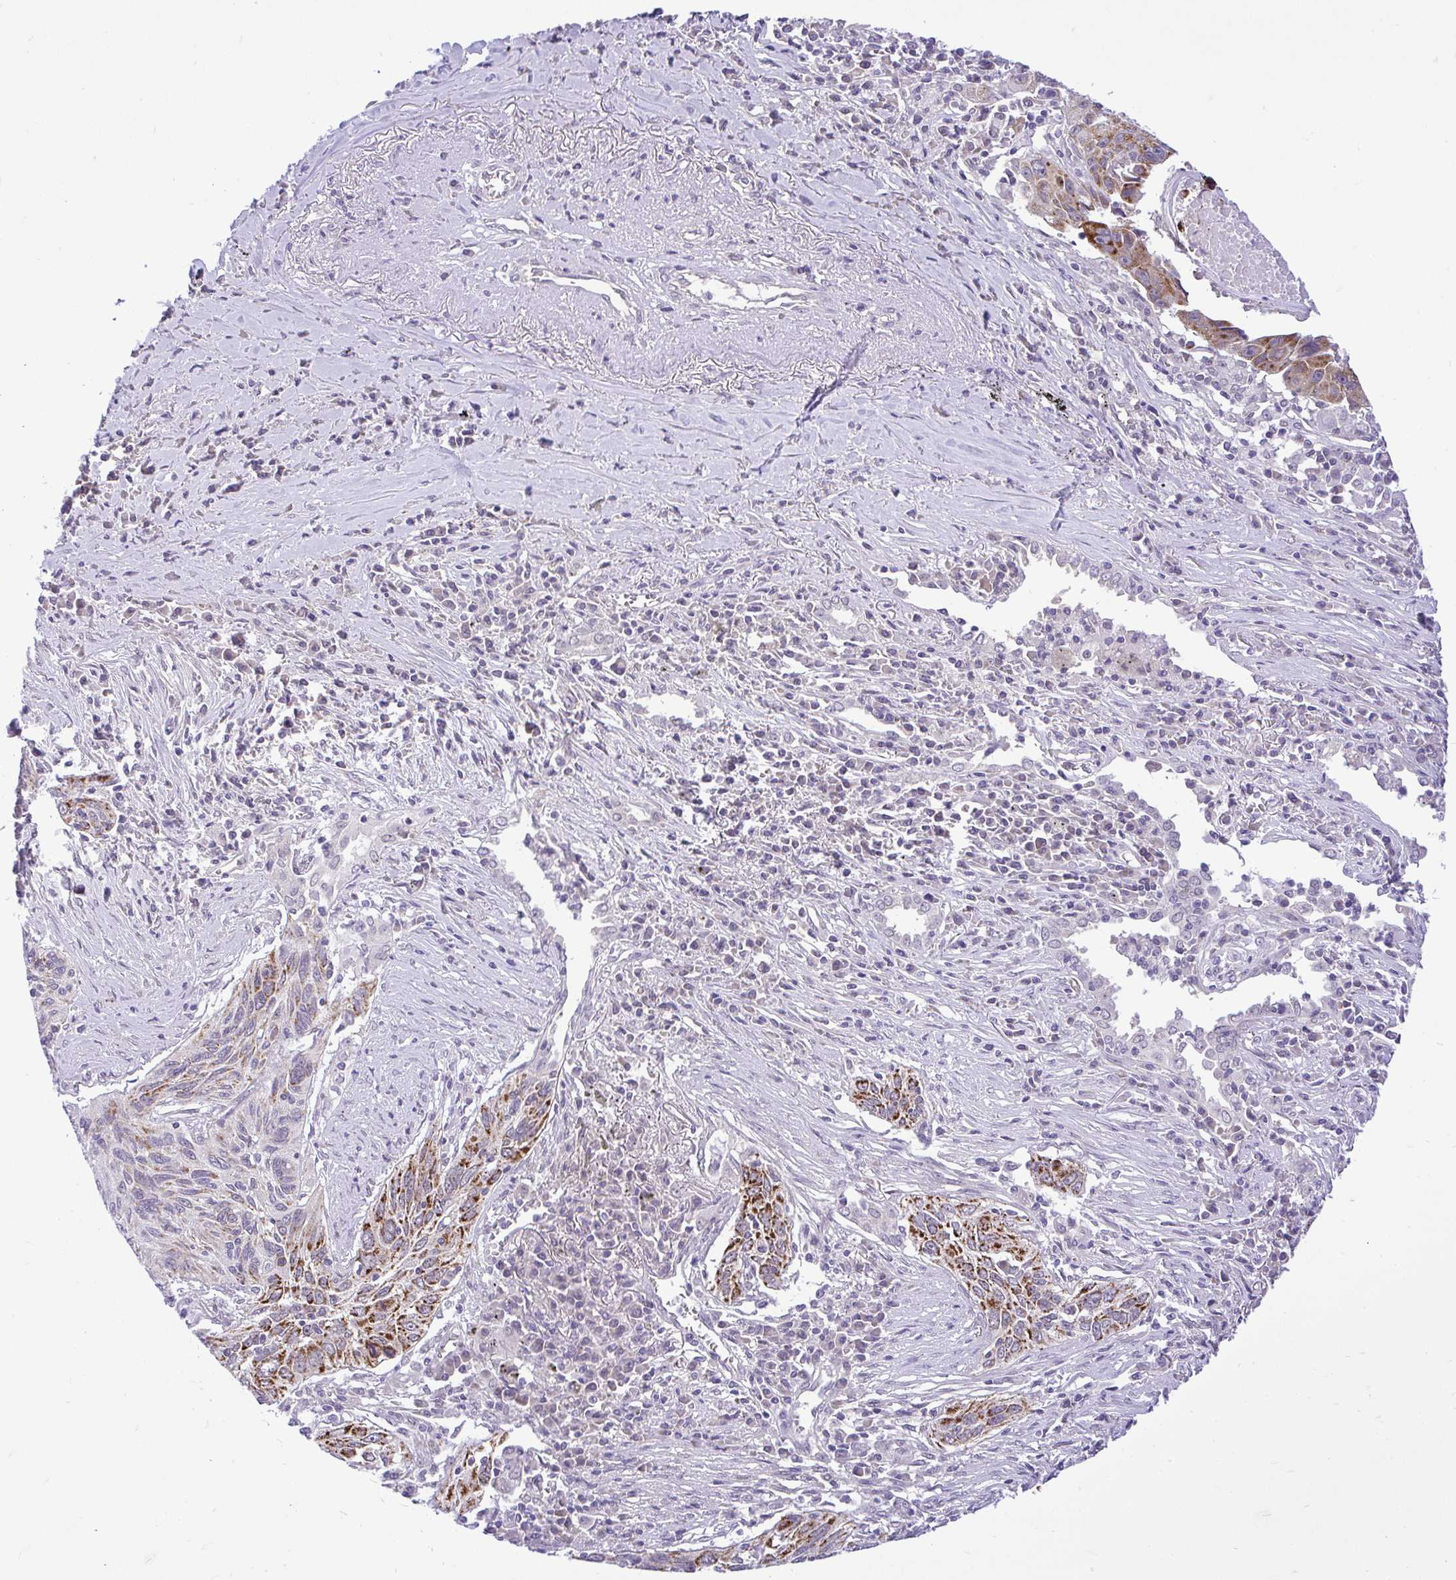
{"staining": {"intensity": "strong", "quantity": "25%-75%", "location": "cytoplasmic/membranous"}, "tissue": "lung cancer", "cell_type": "Tumor cells", "image_type": "cancer", "snomed": [{"axis": "morphology", "description": "Squamous cell carcinoma, NOS"}, {"axis": "topography", "description": "Lung"}], "caption": "Tumor cells show high levels of strong cytoplasmic/membranous staining in approximately 25%-75% of cells in human lung cancer.", "gene": "PYCR2", "patient": {"sex": "female", "age": 66}}